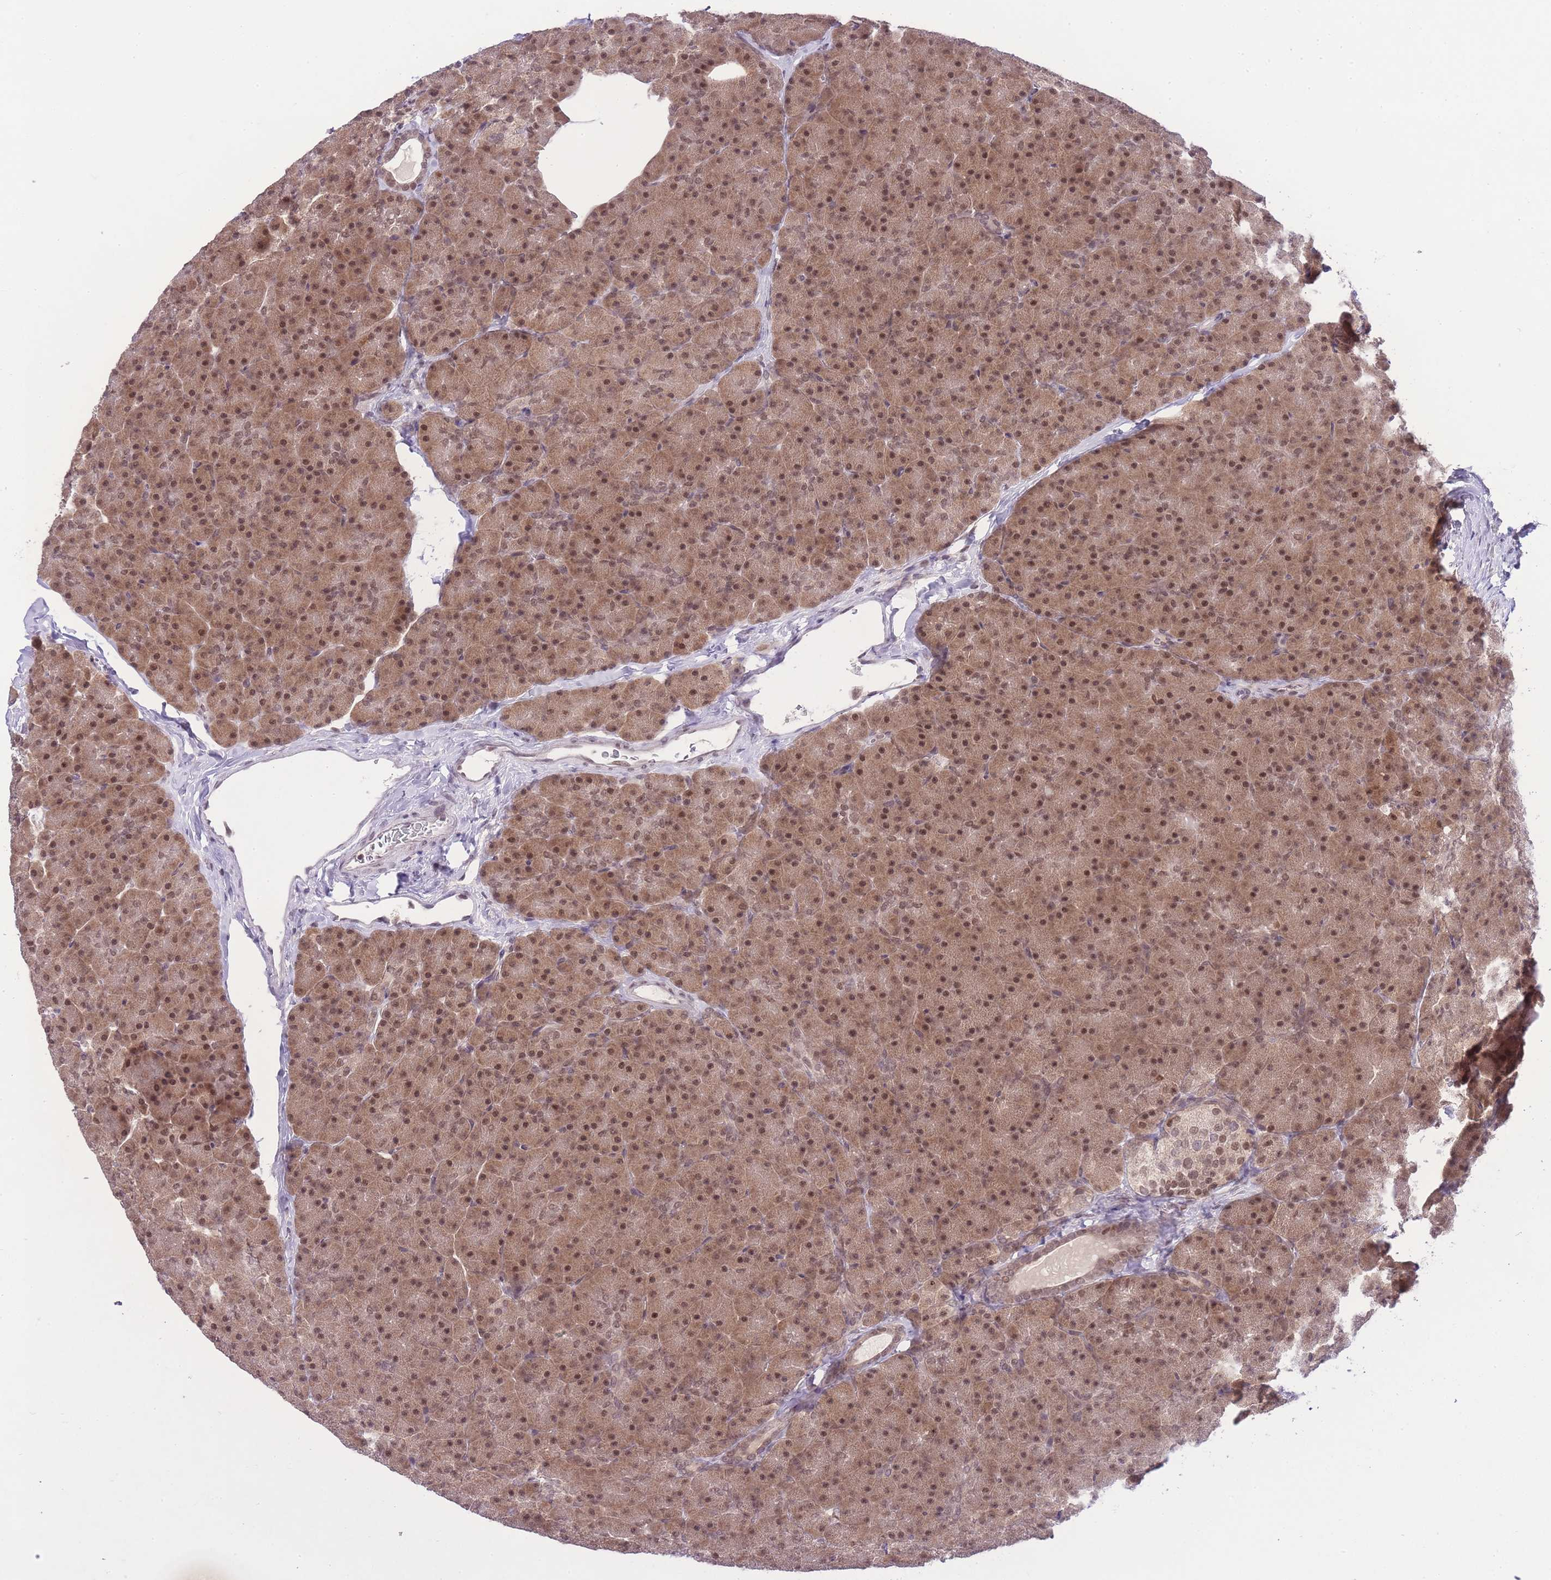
{"staining": {"intensity": "moderate", "quantity": ">75%", "location": "cytoplasmic/membranous,nuclear"}, "tissue": "pancreas", "cell_type": "Exocrine glandular cells", "image_type": "normal", "snomed": [{"axis": "morphology", "description": "Normal tissue, NOS"}, {"axis": "topography", "description": "Pancreas"}], "caption": "Brown immunohistochemical staining in unremarkable pancreas shows moderate cytoplasmic/membranous,nuclear positivity in approximately >75% of exocrine glandular cells.", "gene": "TMED3", "patient": {"sex": "male", "age": 36}}